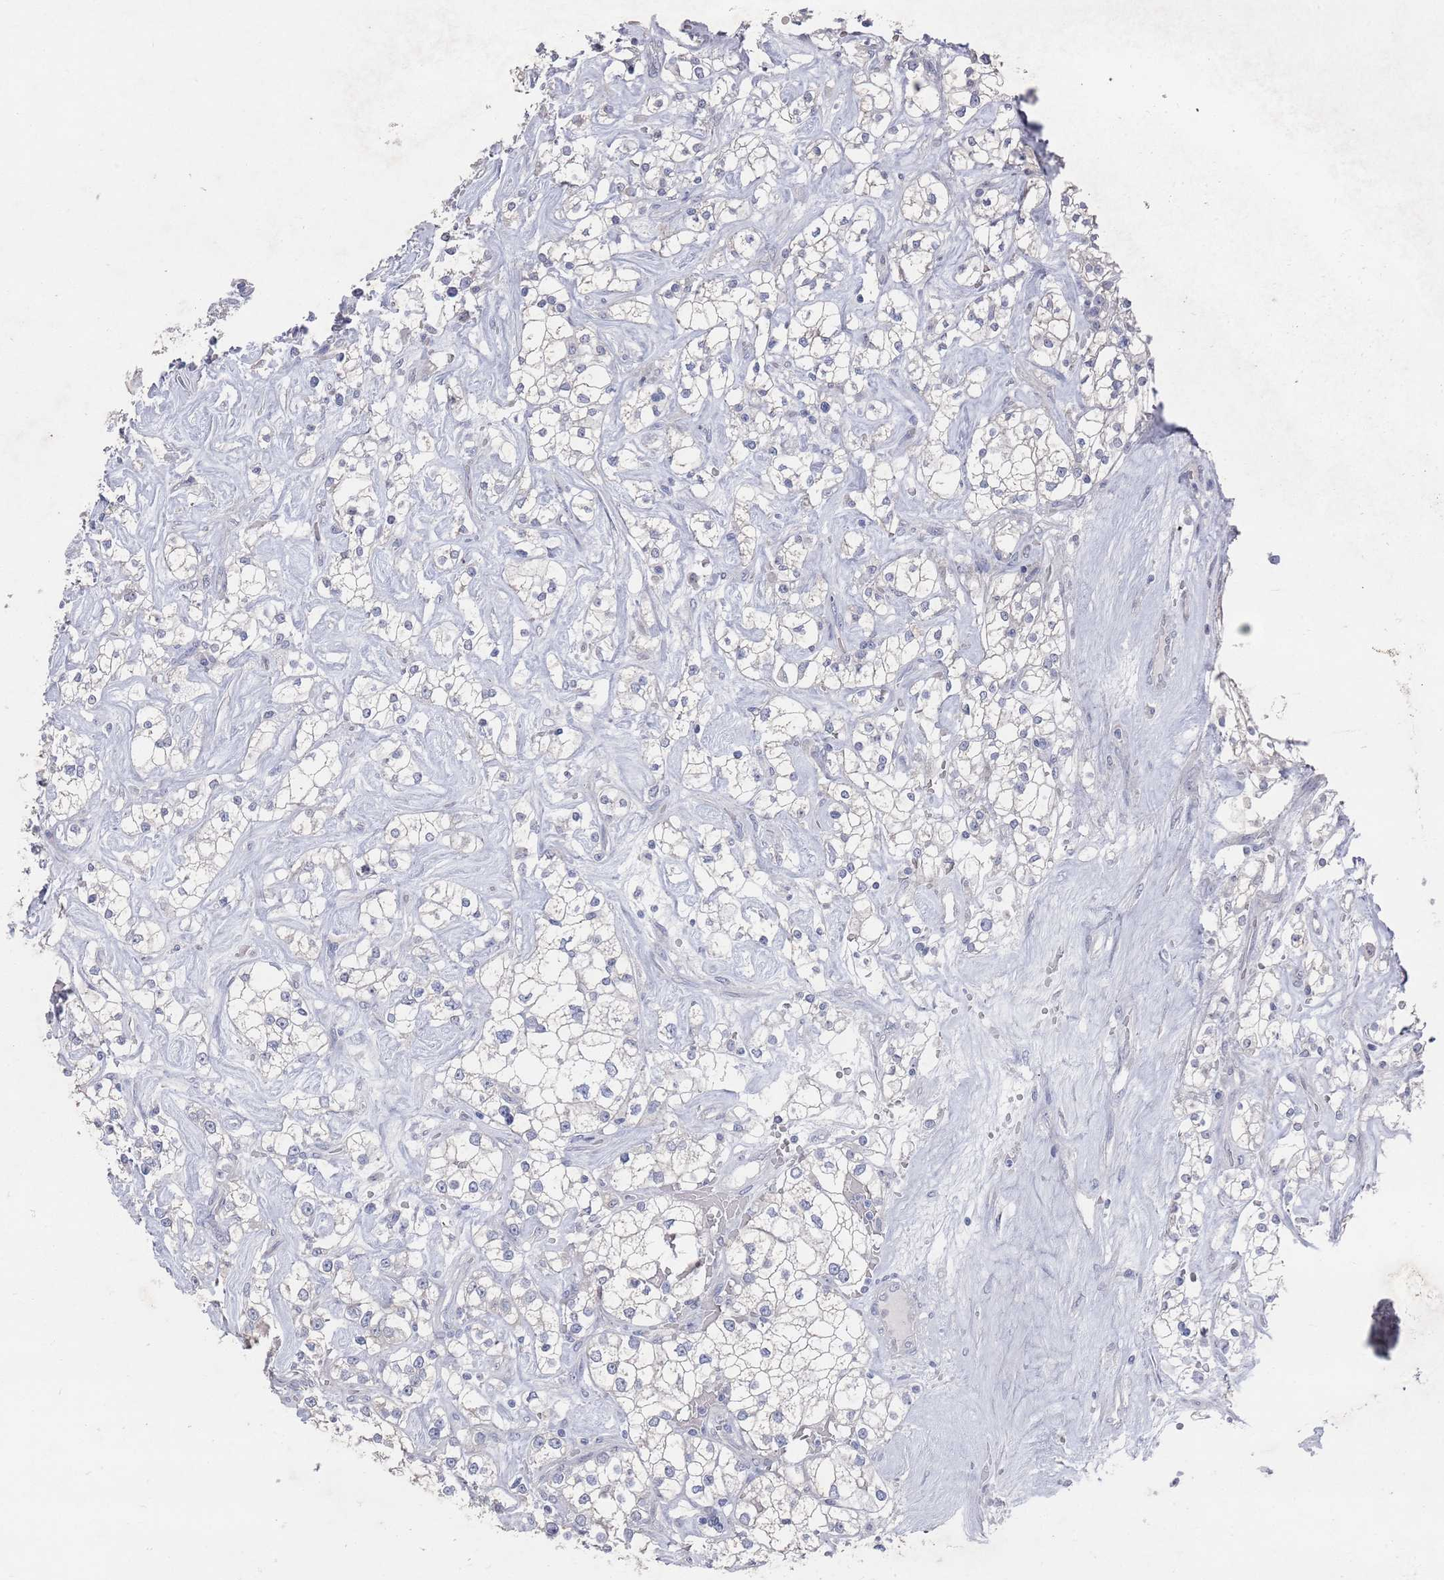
{"staining": {"intensity": "negative", "quantity": "none", "location": "none"}, "tissue": "renal cancer", "cell_type": "Tumor cells", "image_type": "cancer", "snomed": [{"axis": "morphology", "description": "Adenocarcinoma, NOS"}, {"axis": "topography", "description": "Kidney"}], "caption": "Image shows no significant protein staining in tumor cells of renal cancer.", "gene": "PROM2", "patient": {"sex": "male", "age": 77}}